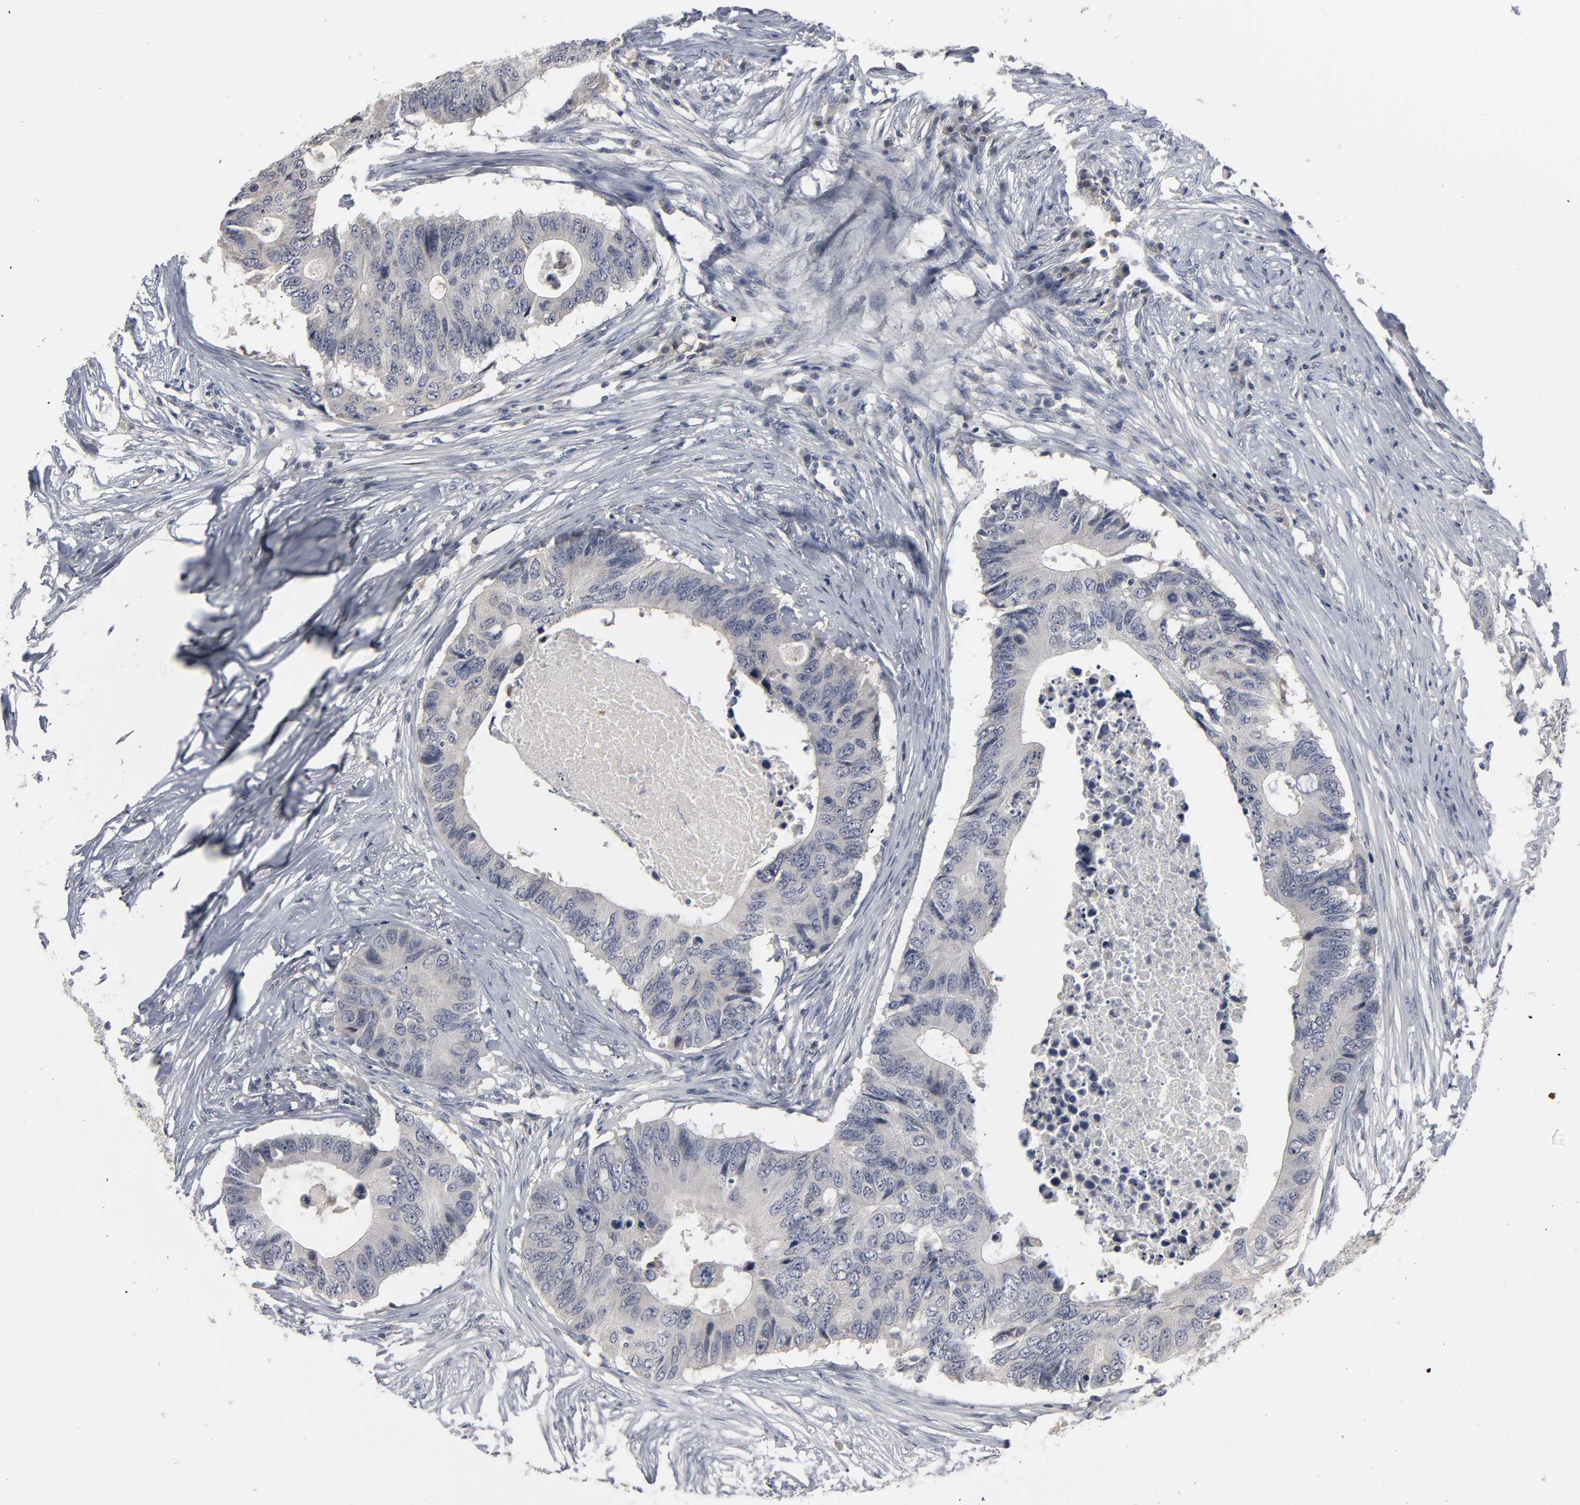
{"staining": {"intensity": "negative", "quantity": "none", "location": "none"}, "tissue": "colorectal cancer", "cell_type": "Tumor cells", "image_type": "cancer", "snomed": [{"axis": "morphology", "description": "Adenocarcinoma, NOS"}, {"axis": "topography", "description": "Colon"}], "caption": "This is a image of immunohistochemistry (IHC) staining of colorectal adenocarcinoma, which shows no positivity in tumor cells.", "gene": "TCAP", "patient": {"sex": "male", "age": 71}}